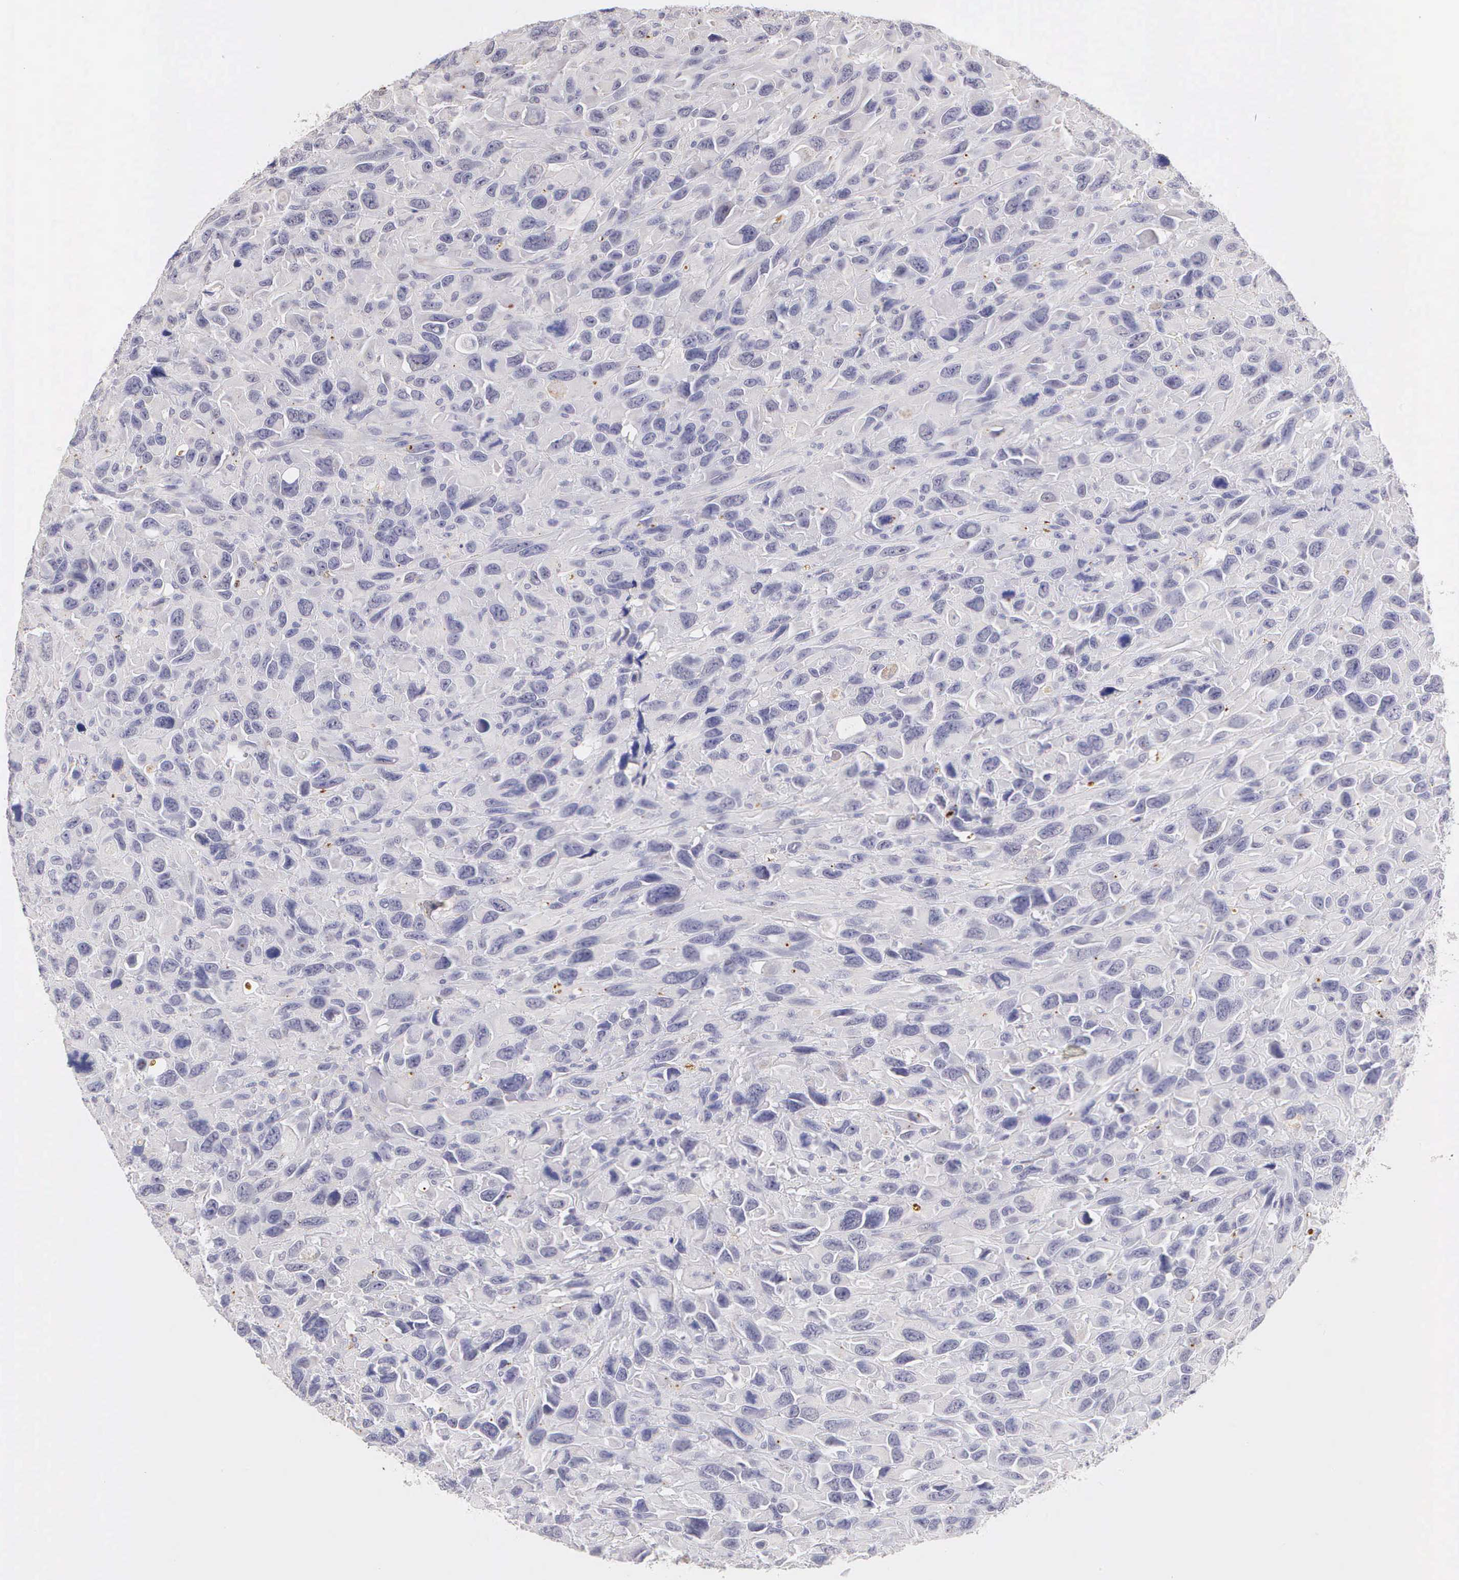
{"staining": {"intensity": "negative", "quantity": "none", "location": "none"}, "tissue": "renal cancer", "cell_type": "Tumor cells", "image_type": "cancer", "snomed": [{"axis": "morphology", "description": "Adenocarcinoma, NOS"}, {"axis": "topography", "description": "Kidney"}], "caption": "Protein analysis of renal cancer (adenocarcinoma) demonstrates no significant positivity in tumor cells.", "gene": "ESR1", "patient": {"sex": "male", "age": 79}}